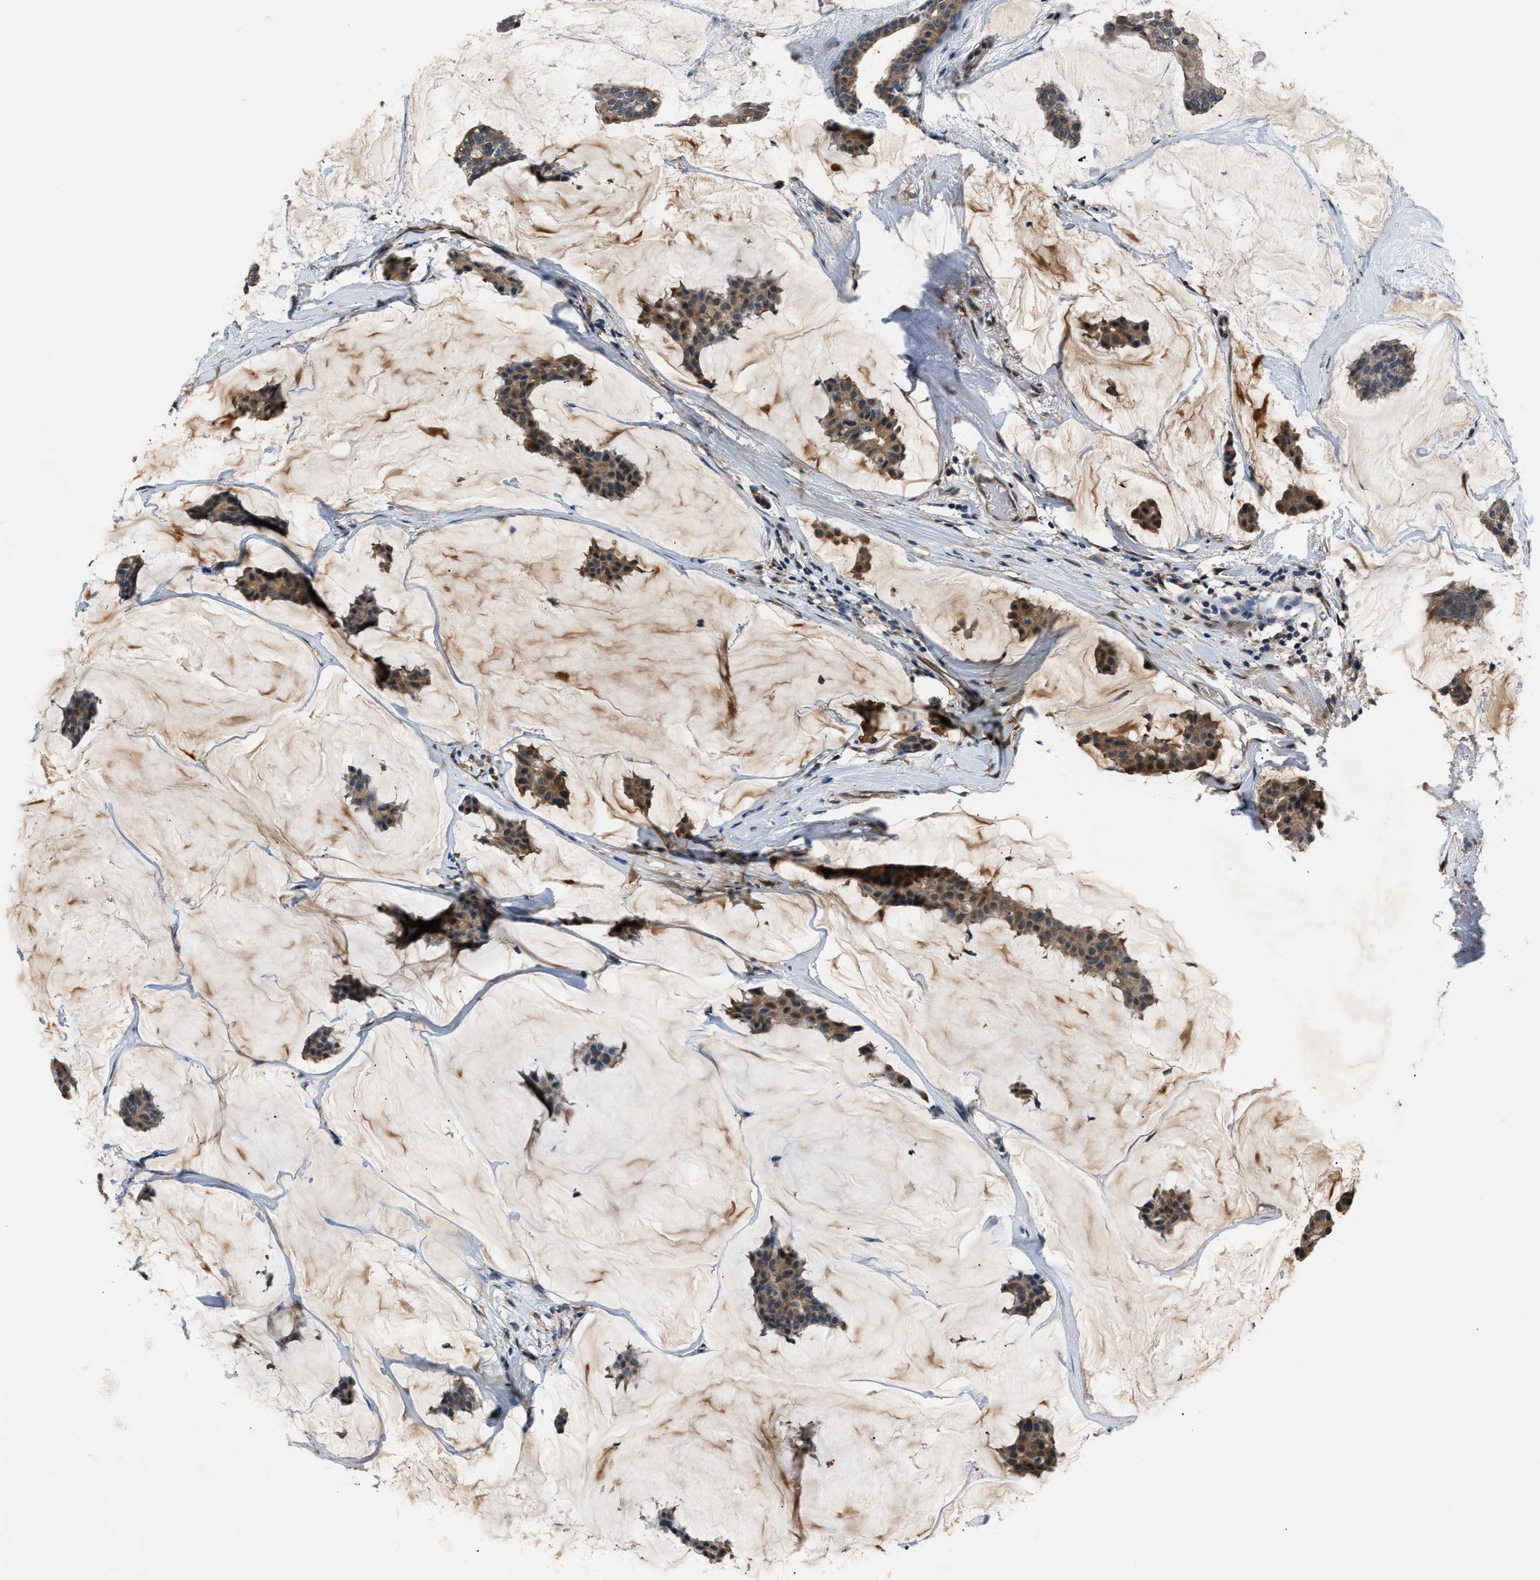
{"staining": {"intensity": "weak", "quantity": ">75%", "location": "cytoplasmic/membranous,nuclear"}, "tissue": "breast cancer", "cell_type": "Tumor cells", "image_type": "cancer", "snomed": [{"axis": "morphology", "description": "Duct carcinoma"}, {"axis": "topography", "description": "Breast"}], "caption": "A brown stain highlights weak cytoplasmic/membranous and nuclear staining of a protein in breast intraductal carcinoma tumor cells. (Brightfield microscopy of DAB IHC at high magnification).", "gene": "TP53I3", "patient": {"sex": "female", "age": 93}}